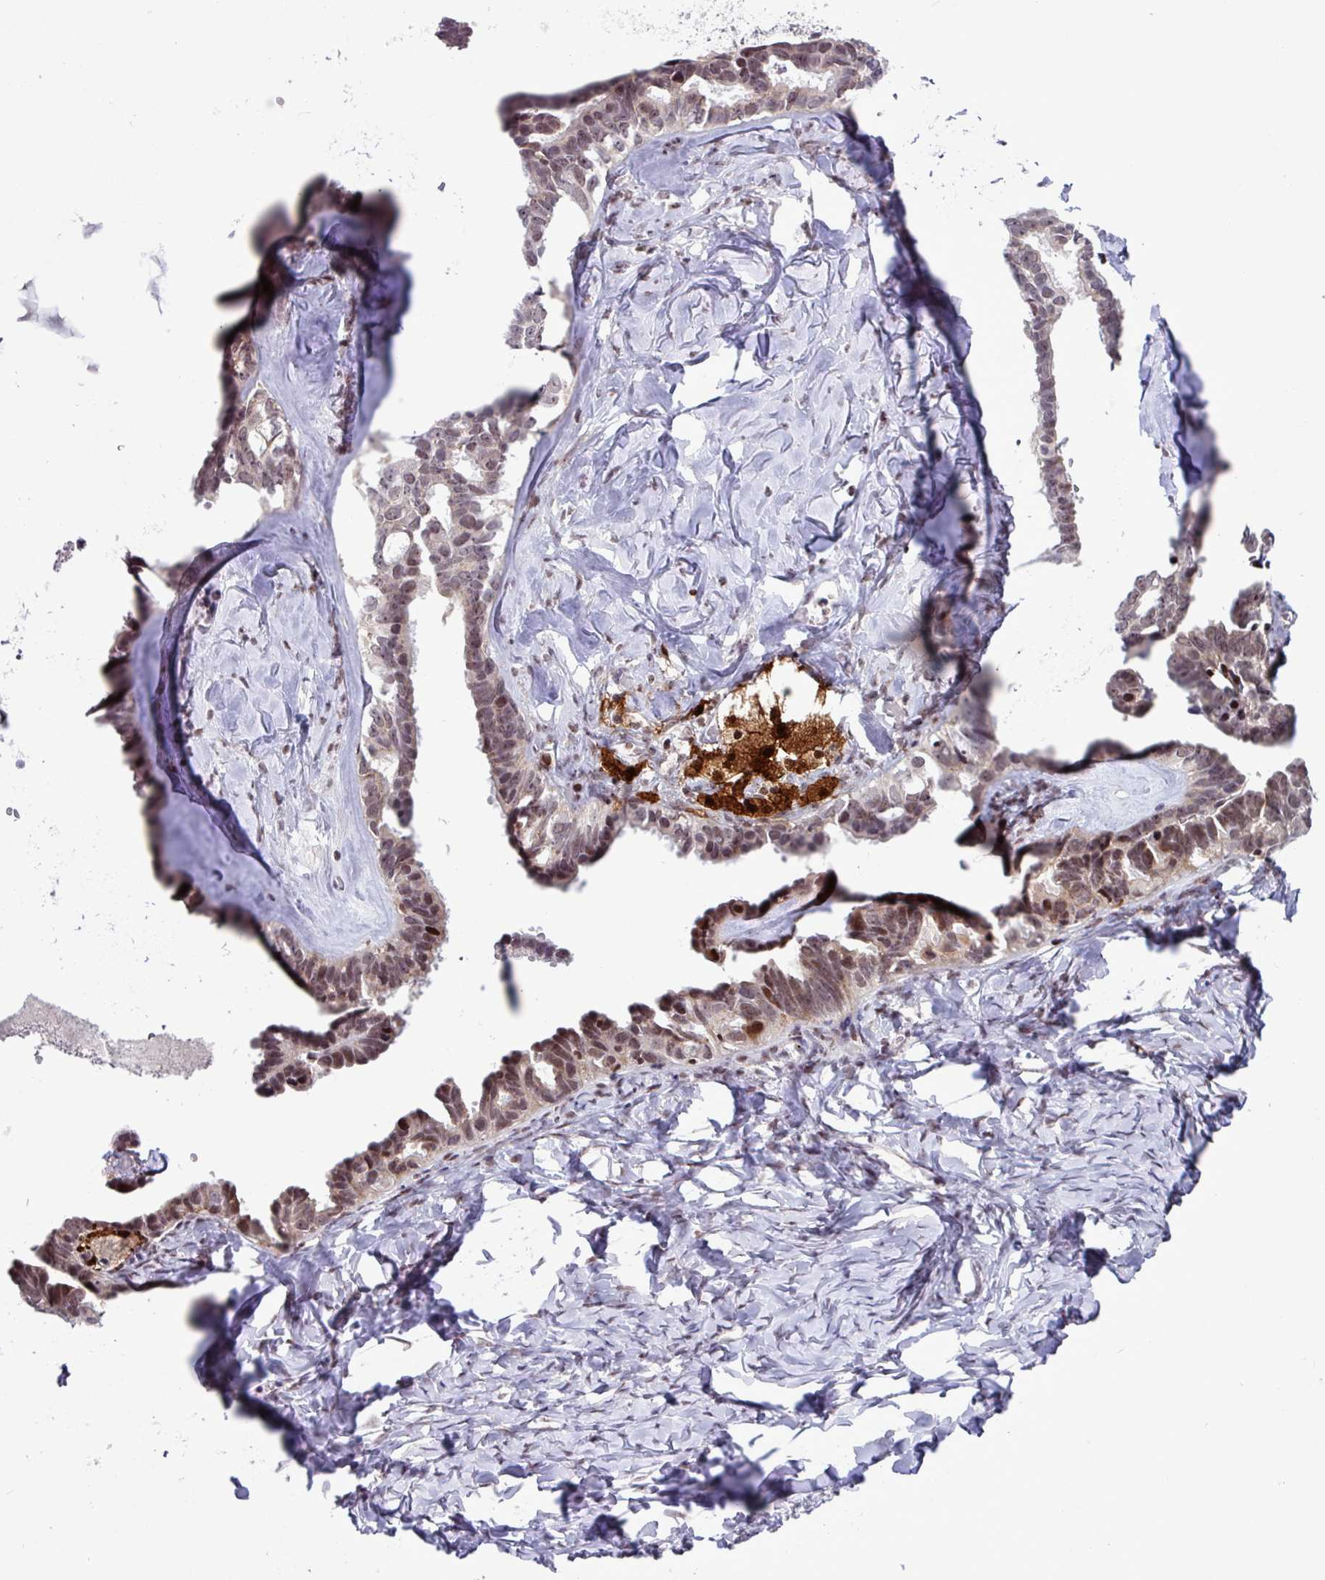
{"staining": {"intensity": "moderate", "quantity": ">75%", "location": "nuclear"}, "tissue": "ovarian cancer", "cell_type": "Tumor cells", "image_type": "cancer", "snomed": [{"axis": "morphology", "description": "Cystadenocarcinoma, serous, NOS"}, {"axis": "topography", "description": "Ovary"}], "caption": "The image displays immunohistochemical staining of ovarian cancer. There is moderate nuclear staining is identified in about >75% of tumor cells.", "gene": "BRD3", "patient": {"sex": "female", "age": 69}}